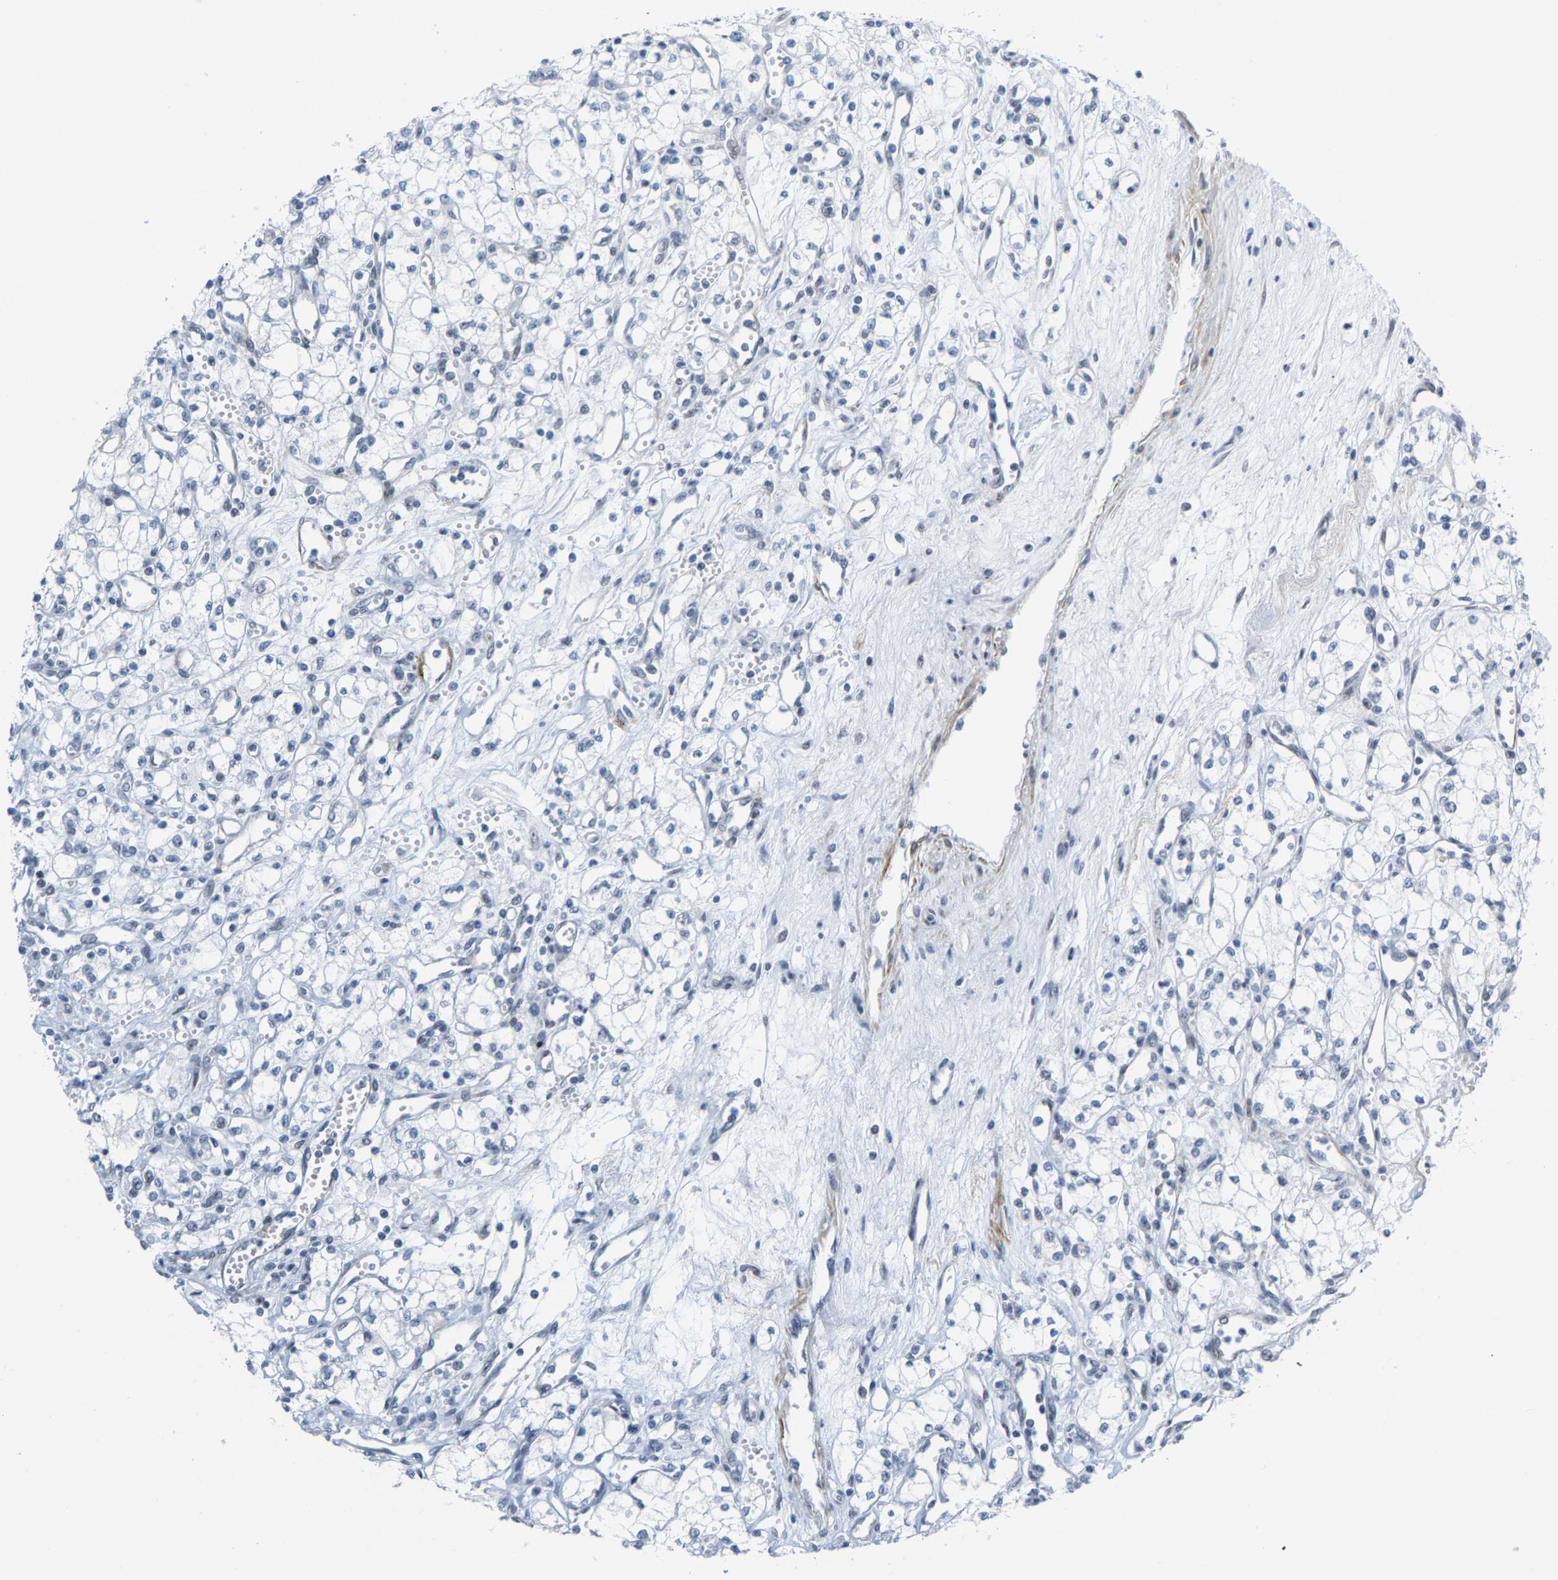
{"staining": {"intensity": "negative", "quantity": "none", "location": "none"}, "tissue": "renal cancer", "cell_type": "Tumor cells", "image_type": "cancer", "snomed": [{"axis": "morphology", "description": "Adenocarcinoma, NOS"}, {"axis": "topography", "description": "Kidney"}], "caption": "This is an IHC photomicrograph of renal adenocarcinoma. There is no positivity in tumor cells.", "gene": "FAM180A", "patient": {"sex": "male", "age": 59}}